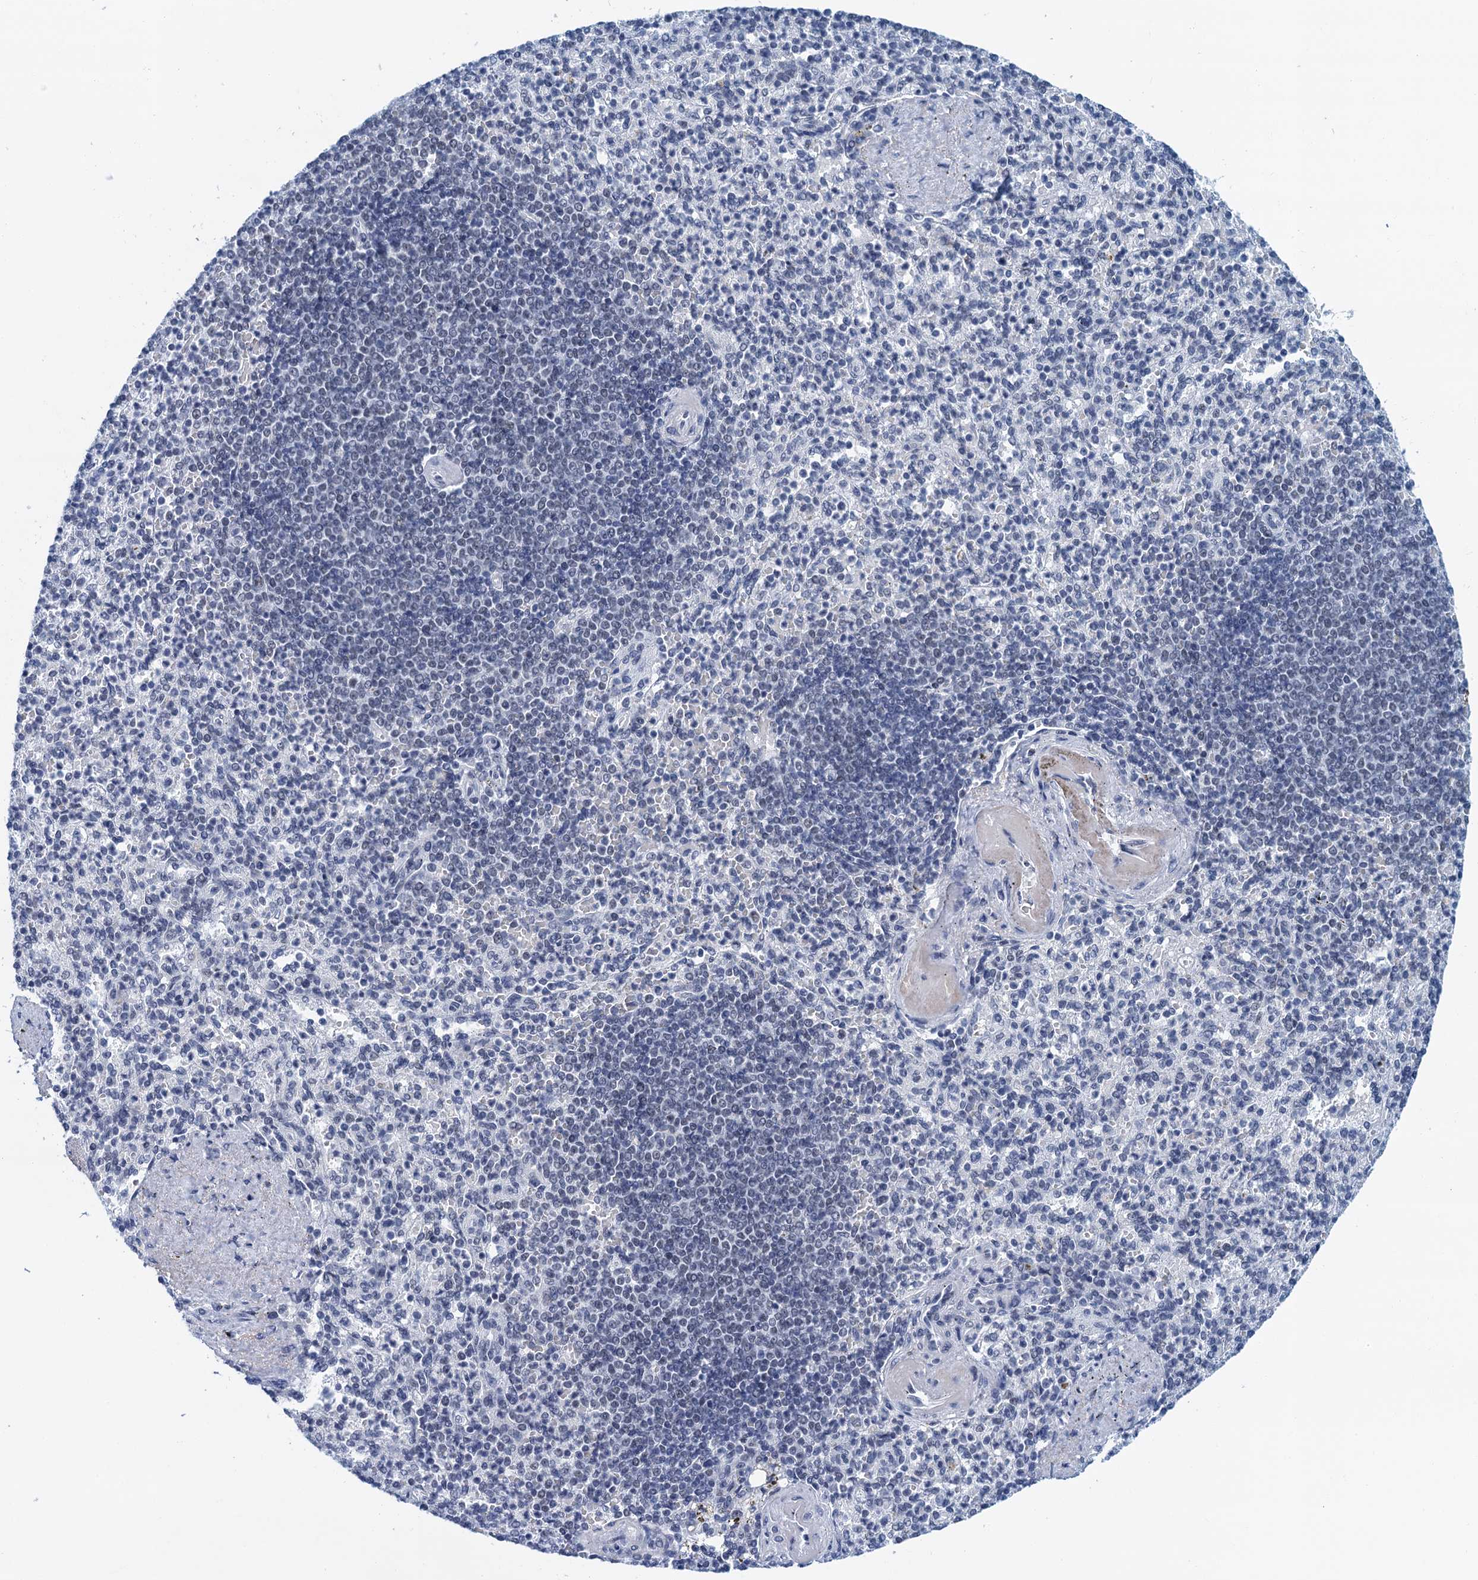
{"staining": {"intensity": "negative", "quantity": "none", "location": "none"}, "tissue": "spleen", "cell_type": "Cells in red pulp", "image_type": "normal", "snomed": [{"axis": "morphology", "description": "Normal tissue, NOS"}, {"axis": "topography", "description": "Spleen"}], "caption": "This is a histopathology image of immunohistochemistry (IHC) staining of unremarkable spleen, which shows no expression in cells in red pulp.", "gene": "EPS8L1", "patient": {"sex": "female", "age": 74}}